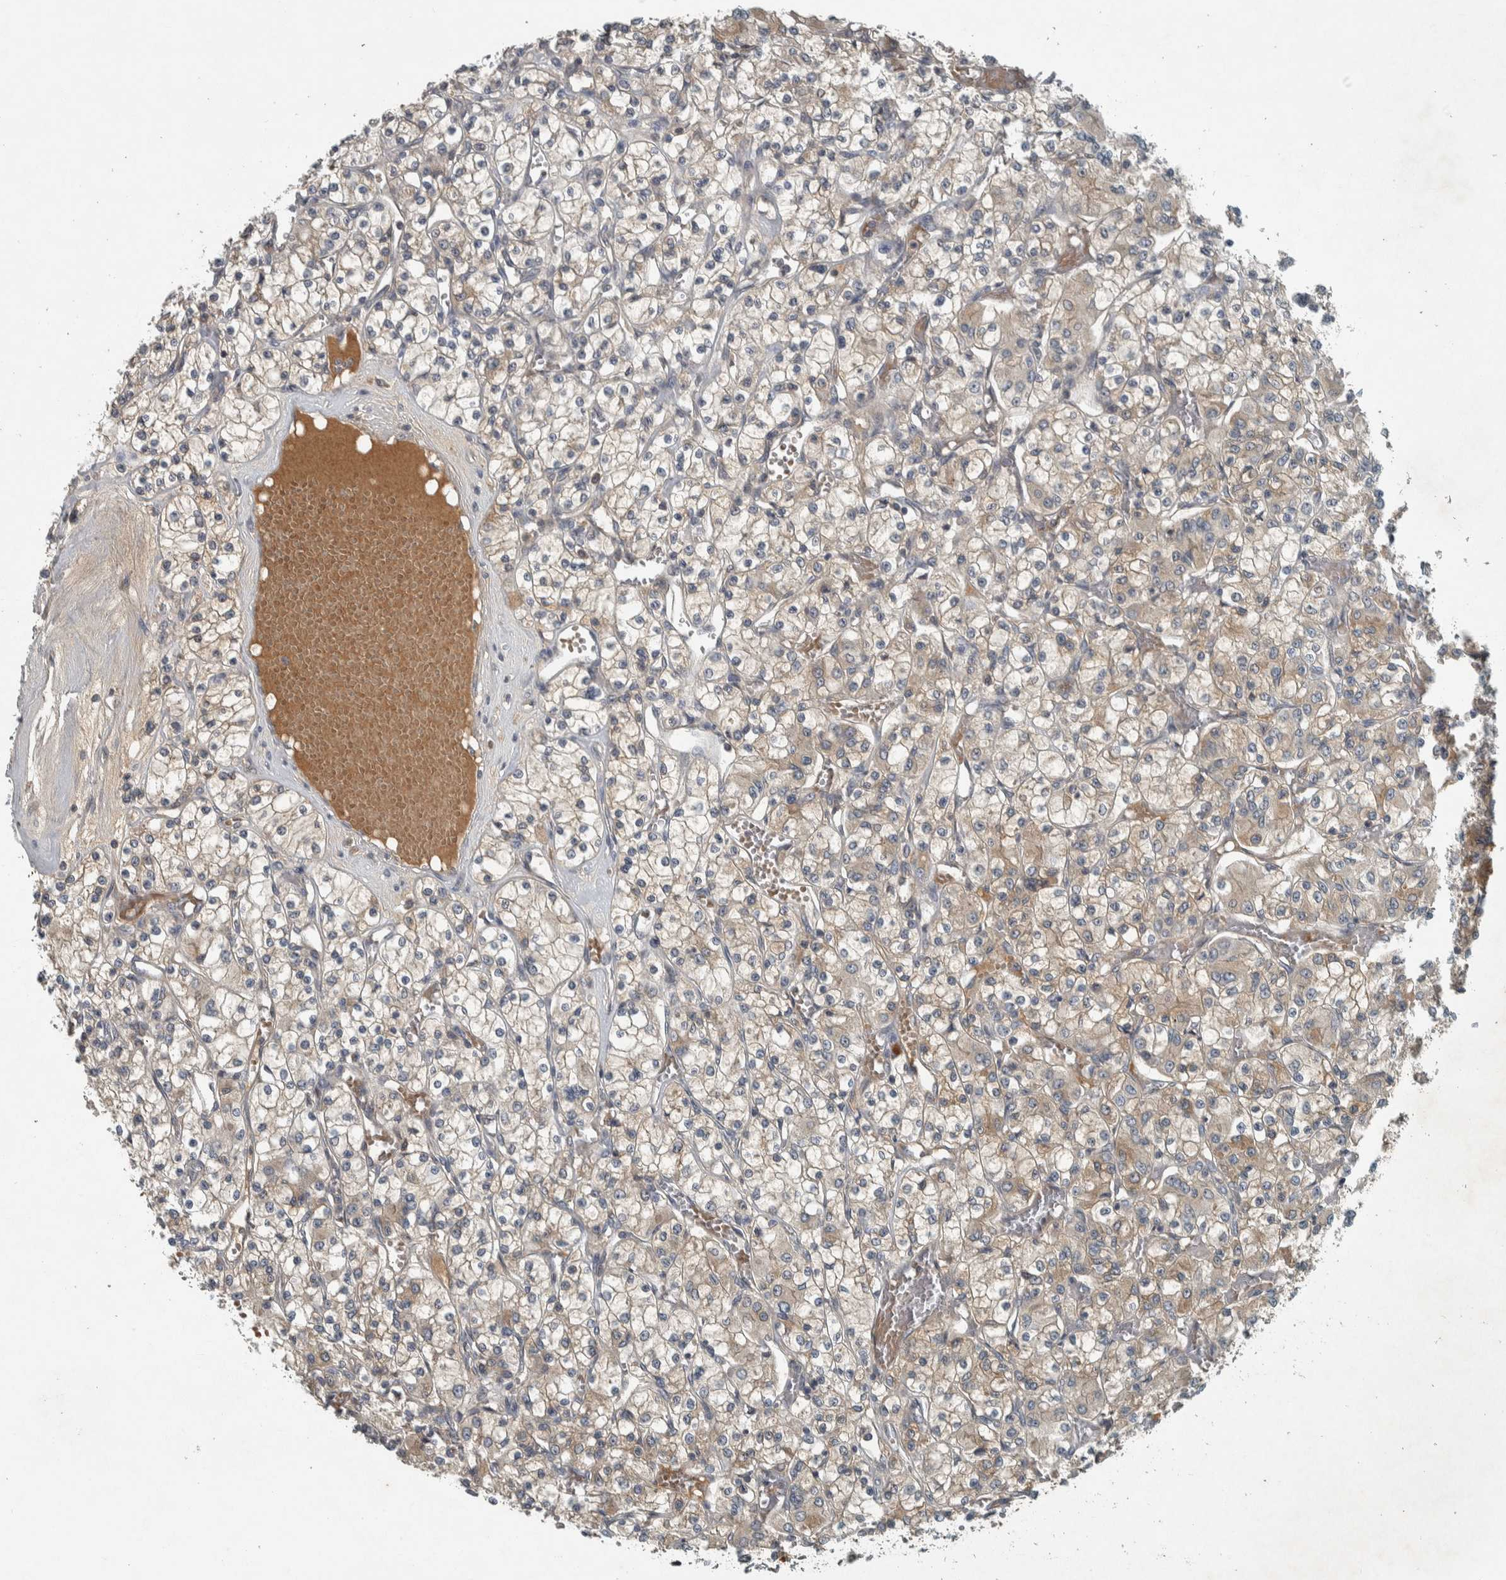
{"staining": {"intensity": "weak", "quantity": ">75%", "location": "cytoplasmic/membranous"}, "tissue": "renal cancer", "cell_type": "Tumor cells", "image_type": "cancer", "snomed": [{"axis": "morphology", "description": "Adenocarcinoma, NOS"}, {"axis": "topography", "description": "Kidney"}], "caption": "Immunohistochemical staining of renal cancer (adenocarcinoma) shows low levels of weak cytoplasmic/membranous positivity in about >75% of tumor cells.", "gene": "CLCN2", "patient": {"sex": "female", "age": 59}}